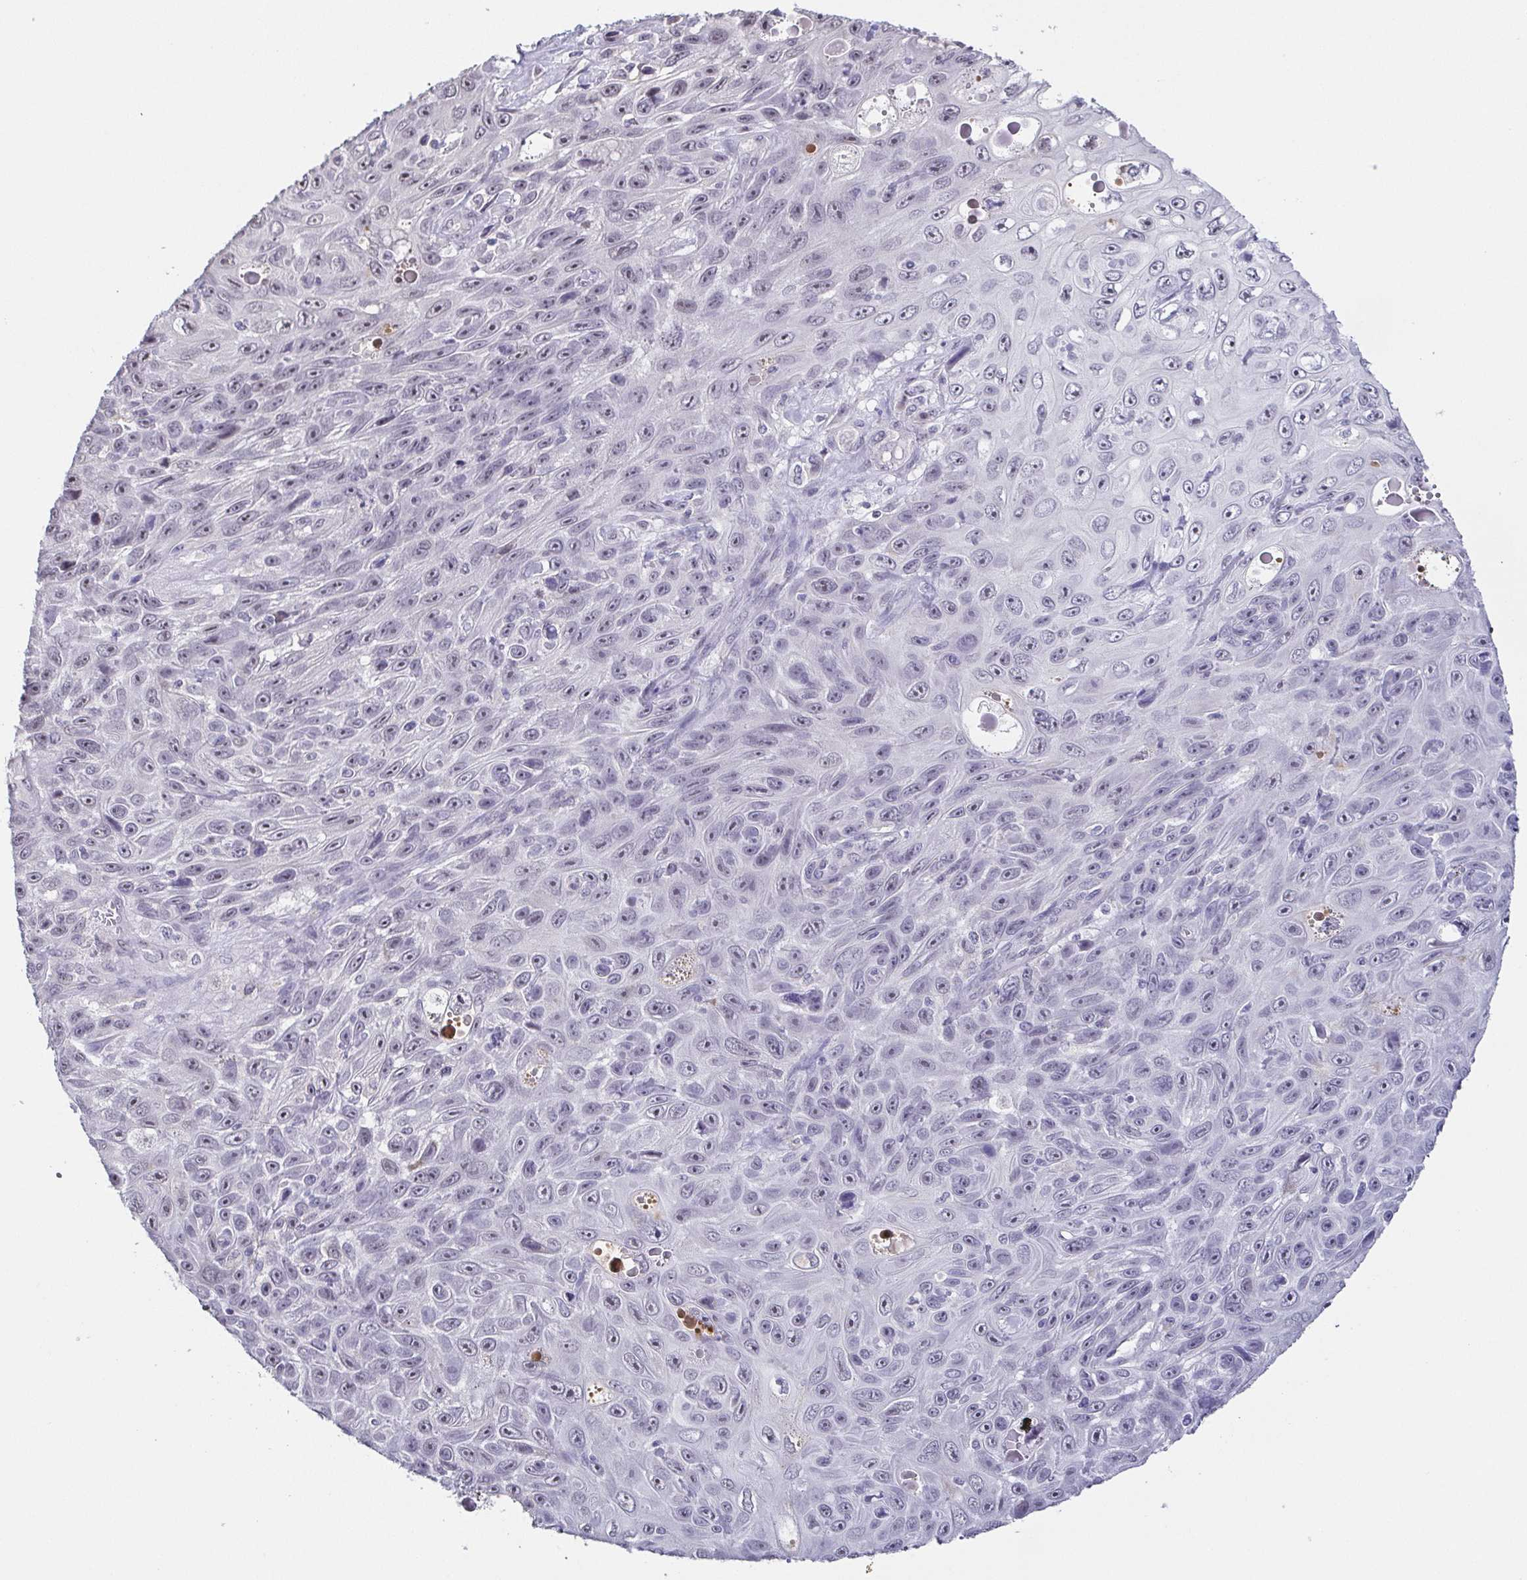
{"staining": {"intensity": "negative", "quantity": "none", "location": "none"}, "tissue": "skin cancer", "cell_type": "Tumor cells", "image_type": "cancer", "snomed": [{"axis": "morphology", "description": "Squamous cell carcinoma, NOS"}, {"axis": "topography", "description": "Skin"}], "caption": "A photomicrograph of human skin cancer is negative for staining in tumor cells.", "gene": "NEFH", "patient": {"sex": "male", "age": 82}}